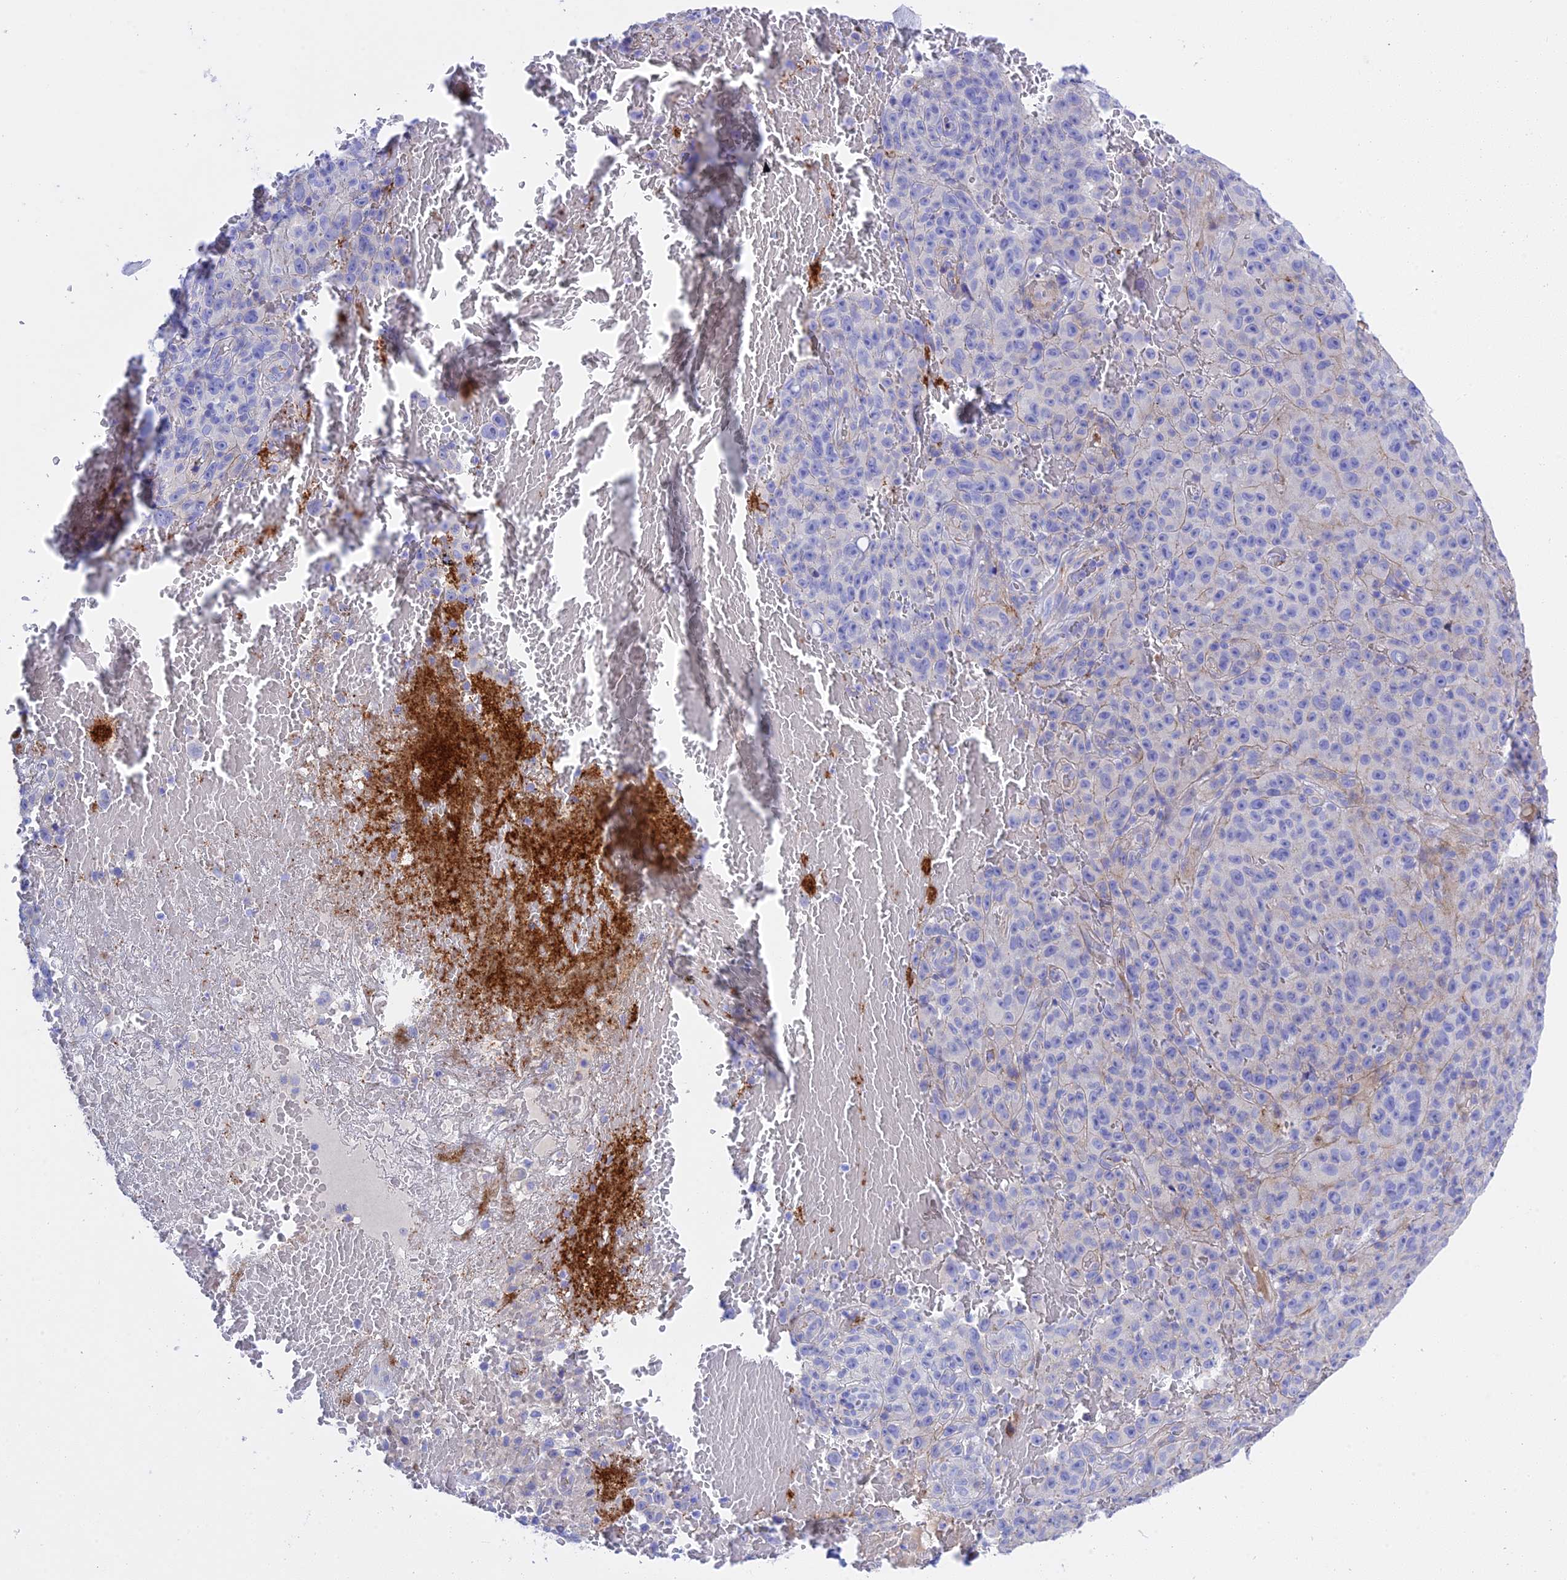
{"staining": {"intensity": "negative", "quantity": "none", "location": "none"}, "tissue": "melanoma", "cell_type": "Tumor cells", "image_type": "cancer", "snomed": [{"axis": "morphology", "description": "Malignant melanoma, NOS"}, {"axis": "topography", "description": "Skin"}], "caption": "This histopathology image is of melanoma stained with immunohistochemistry to label a protein in brown with the nuclei are counter-stained blue. There is no staining in tumor cells.", "gene": "FRA10AC1", "patient": {"sex": "female", "age": 82}}